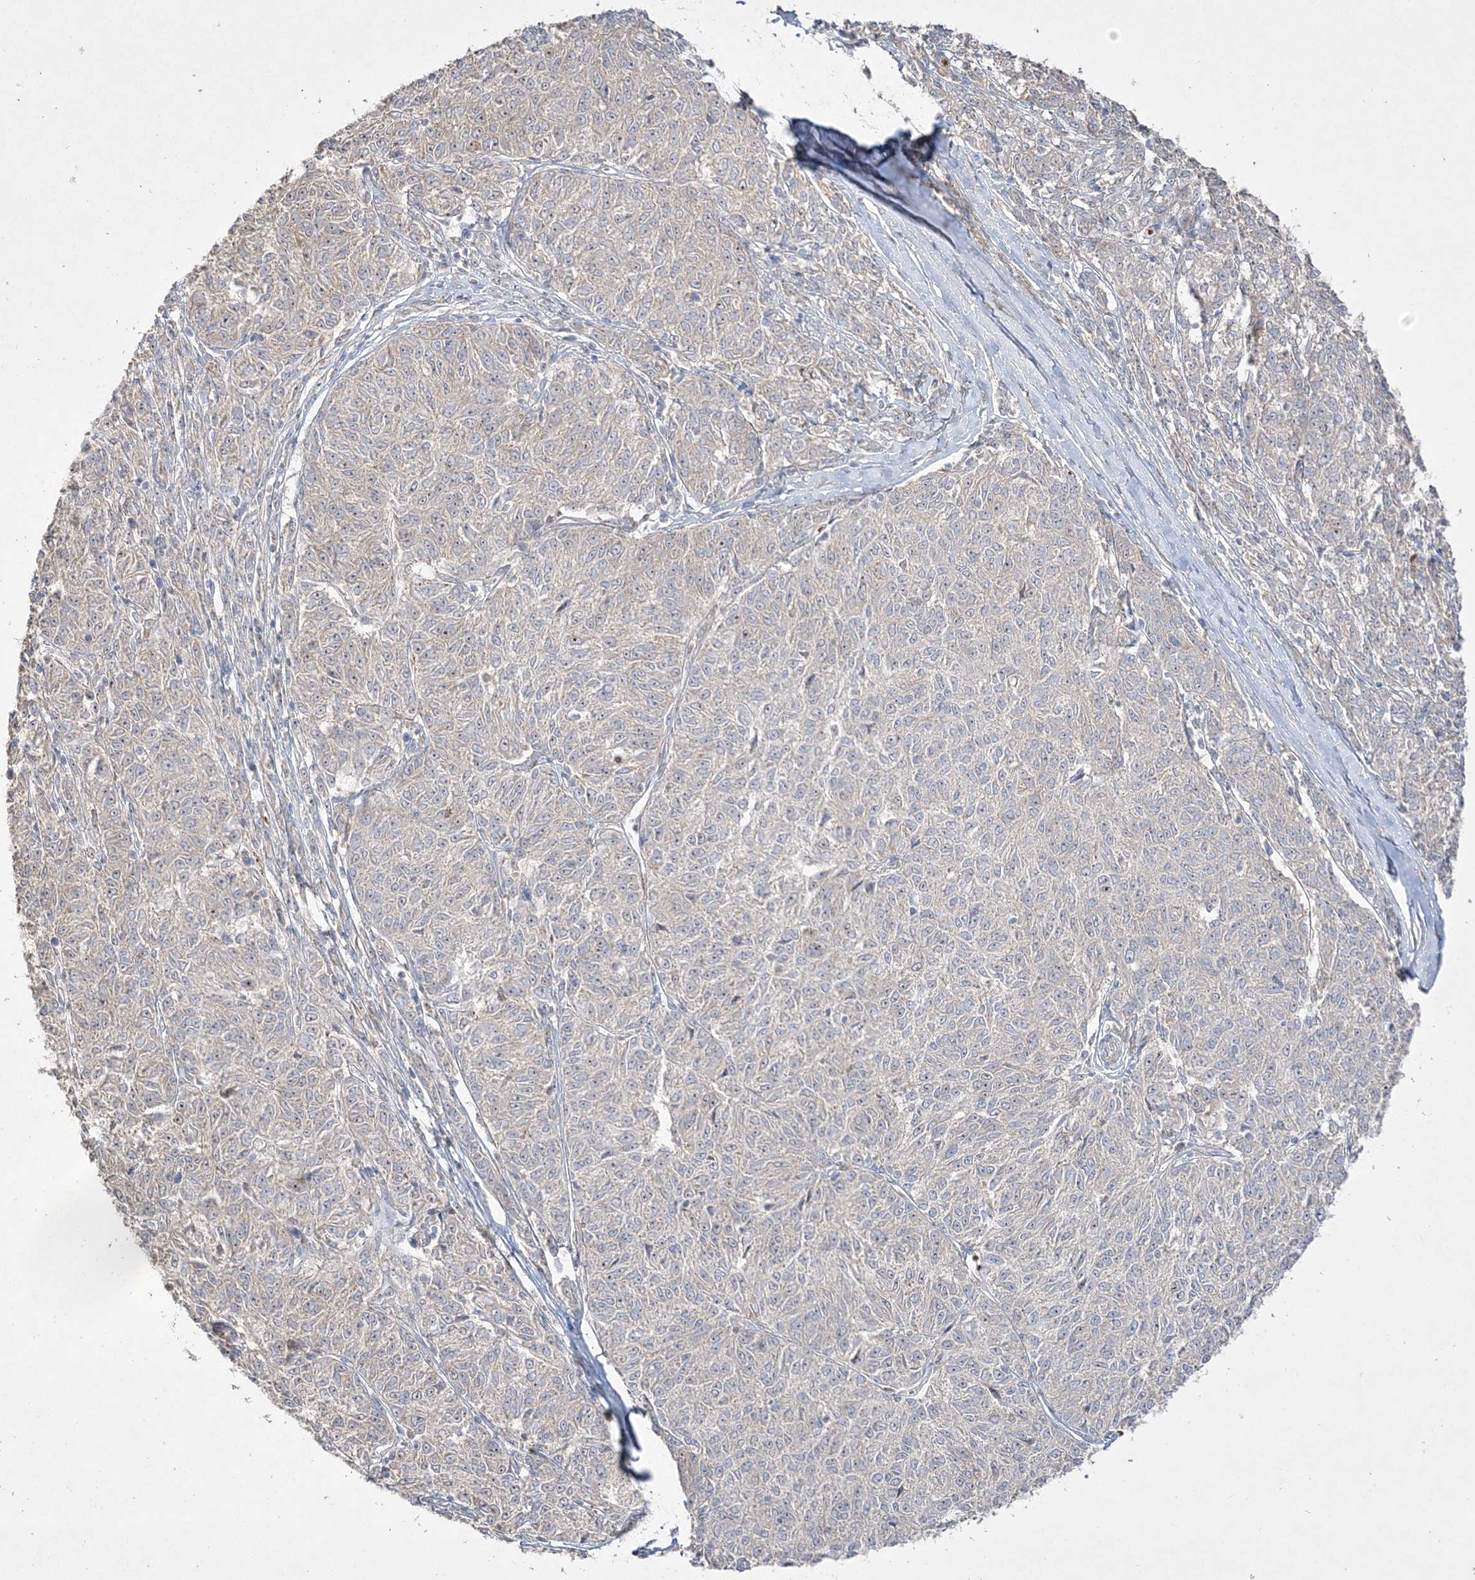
{"staining": {"intensity": "negative", "quantity": "none", "location": "none"}, "tissue": "melanoma", "cell_type": "Tumor cells", "image_type": "cancer", "snomed": [{"axis": "morphology", "description": "Malignant melanoma, NOS"}, {"axis": "topography", "description": "Skin"}], "caption": "An image of melanoma stained for a protein shows no brown staining in tumor cells.", "gene": "NOP16", "patient": {"sex": "female", "age": 72}}